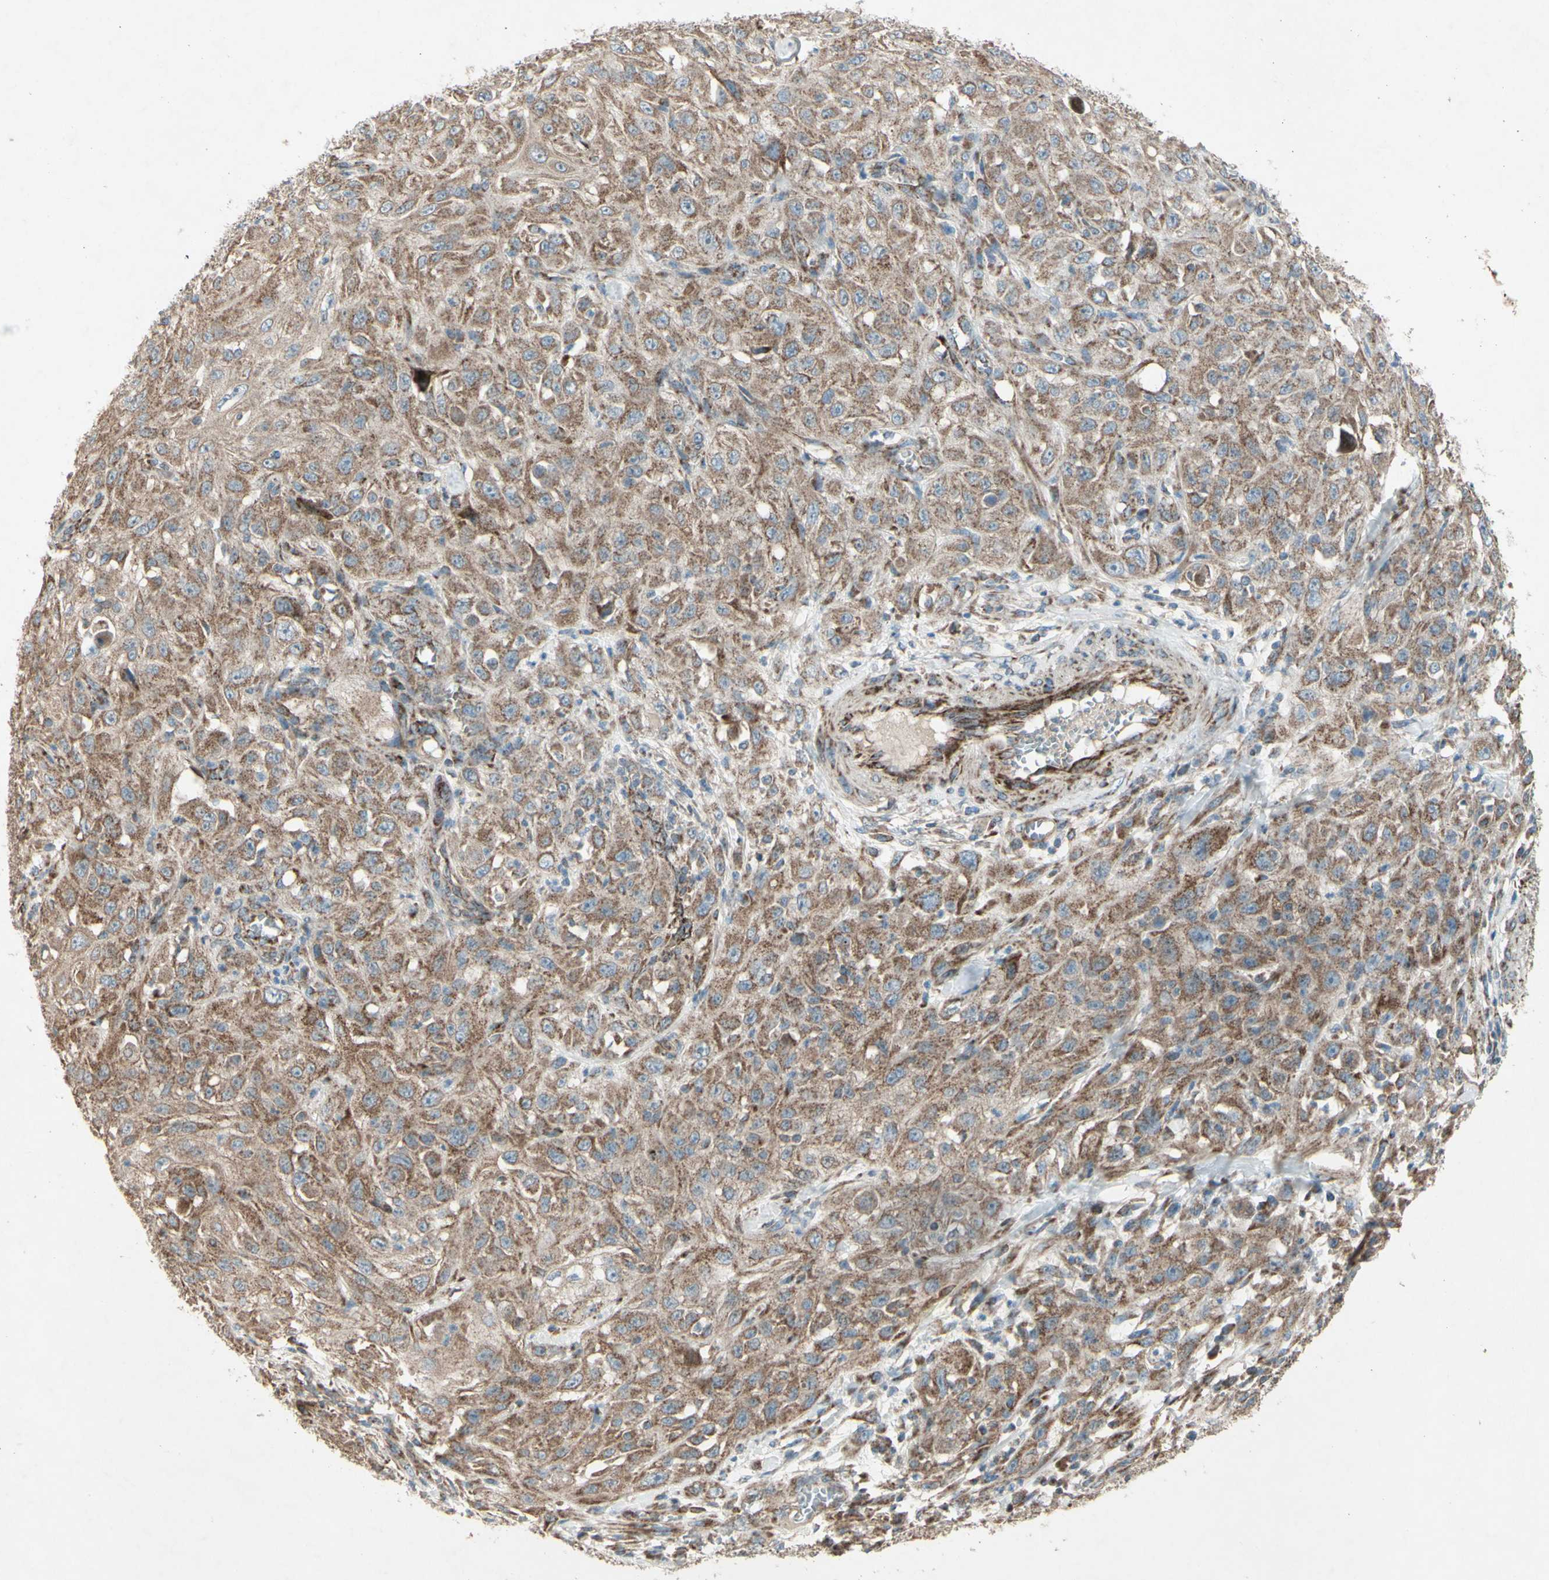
{"staining": {"intensity": "moderate", "quantity": ">75%", "location": "cytoplasmic/membranous"}, "tissue": "skin cancer", "cell_type": "Tumor cells", "image_type": "cancer", "snomed": [{"axis": "morphology", "description": "Squamous cell carcinoma, NOS"}, {"axis": "morphology", "description": "Squamous cell carcinoma, metastatic, NOS"}, {"axis": "topography", "description": "Skin"}, {"axis": "topography", "description": "Lymph node"}], "caption": "An image showing moderate cytoplasmic/membranous staining in approximately >75% of tumor cells in skin cancer (metastatic squamous cell carcinoma), as visualized by brown immunohistochemical staining.", "gene": "RHOT1", "patient": {"sex": "male", "age": 75}}